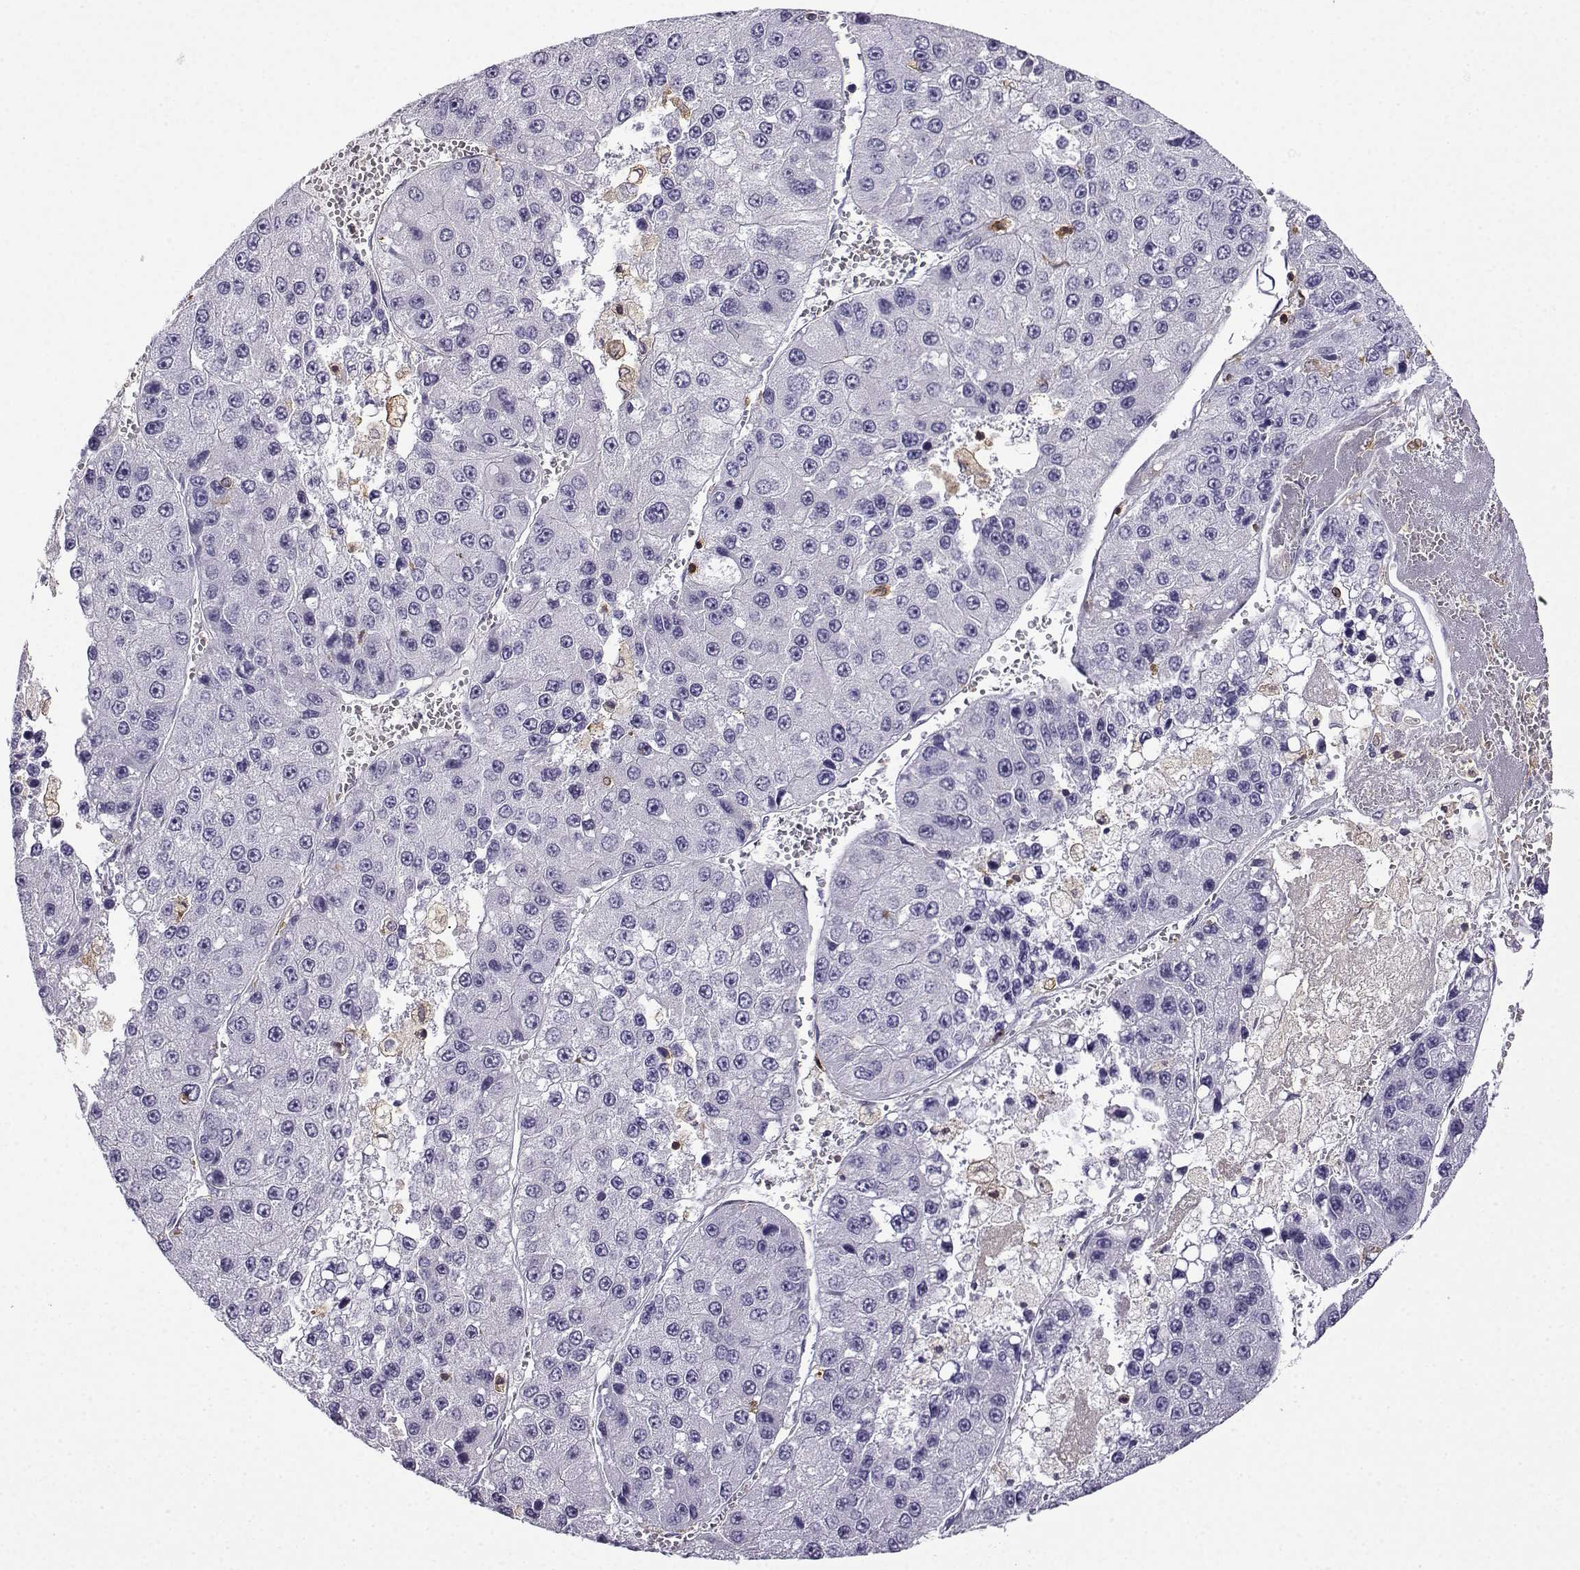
{"staining": {"intensity": "negative", "quantity": "none", "location": "none"}, "tissue": "liver cancer", "cell_type": "Tumor cells", "image_type": "cancer", "snomed": [{"axis": "morphology", "description": "Carcinoma, Hepatocellular, NOS"}, {"axis": "topography", "description": "Liver"}], "caption": "Hepatocellular carcinoma (liver) was stained to show a protein in brown. There is no significant staining in tumor cells.", "gene": "DOCK10", "patient": {"sex": "female", "age": 73}}